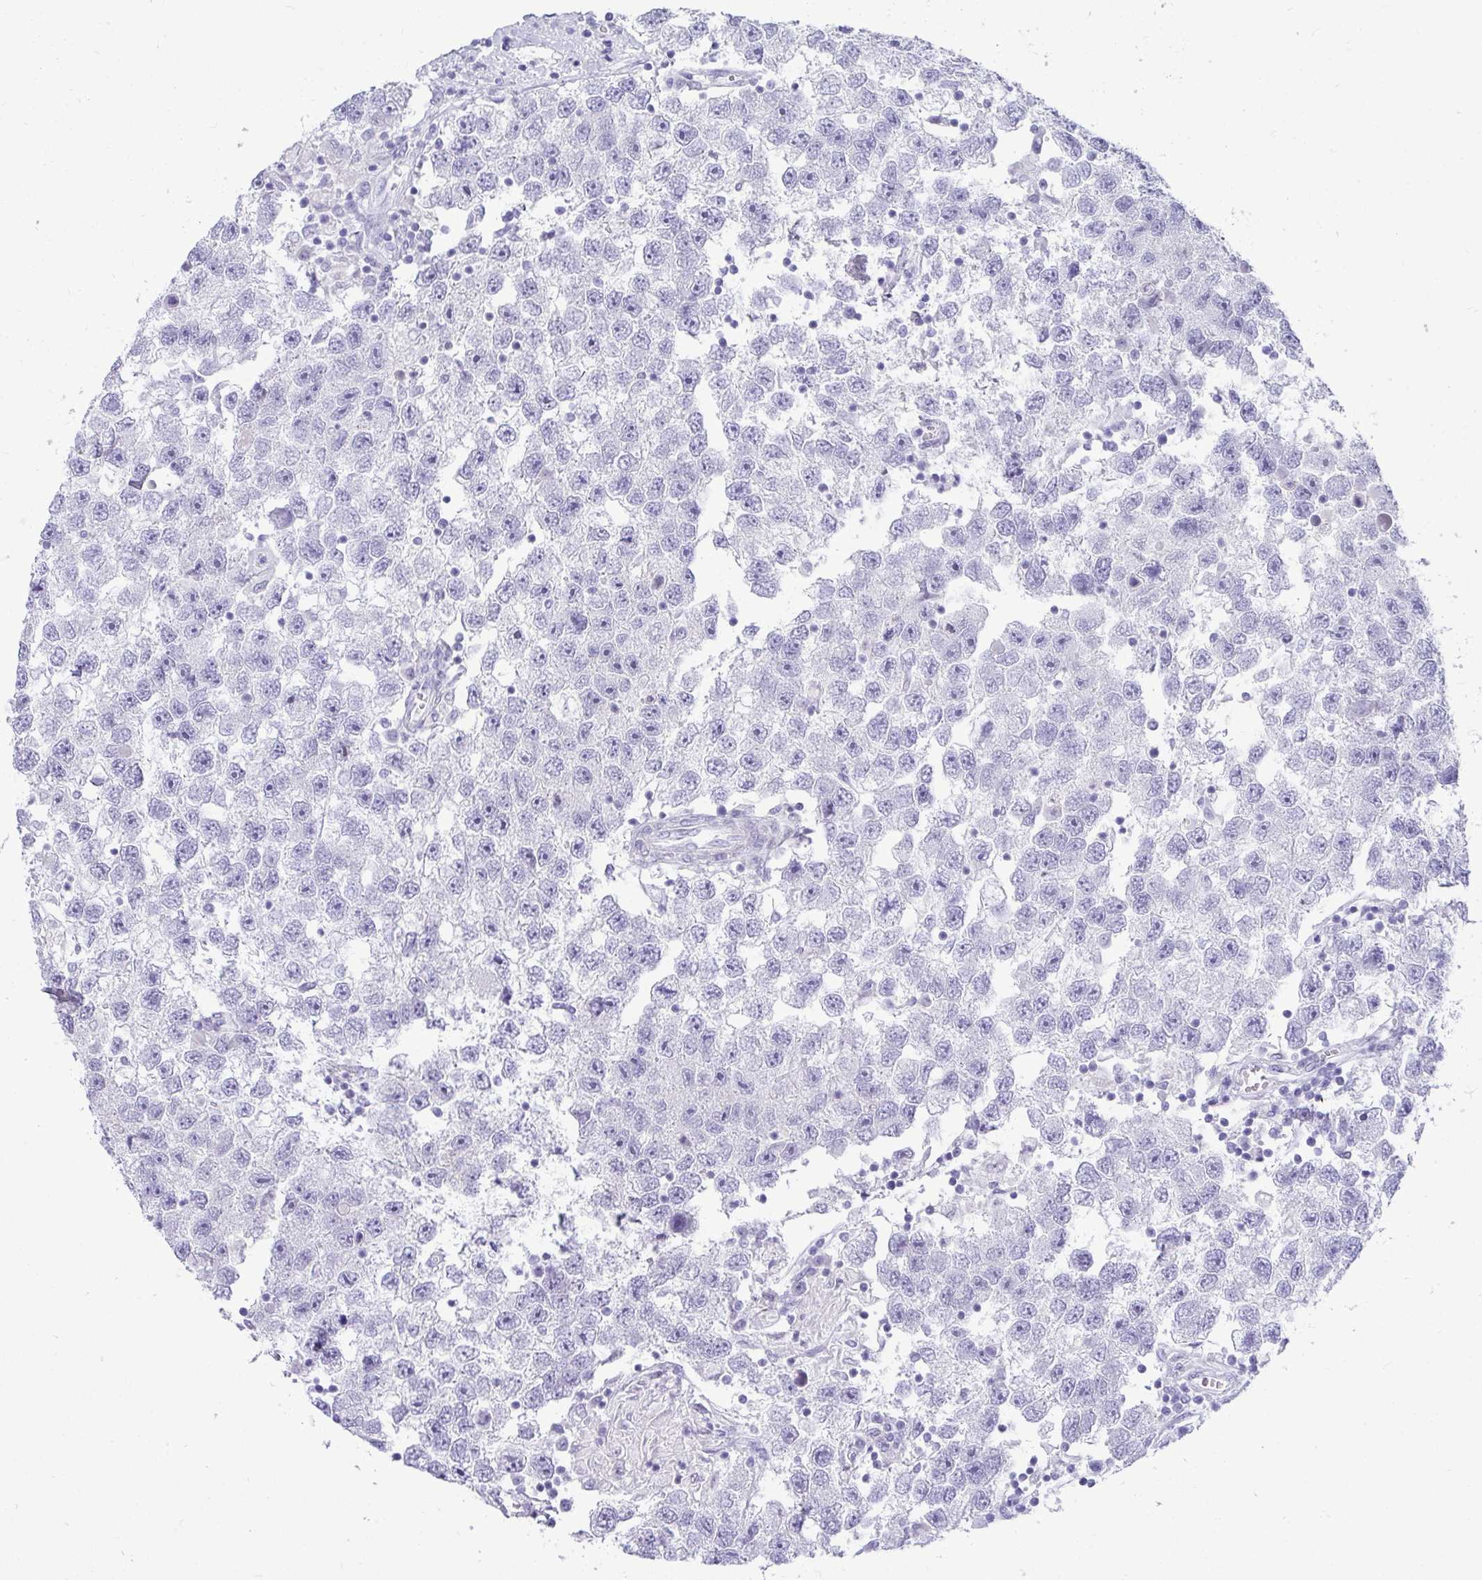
{"staining": {"intensity": "negative", "quantity": "none", "location": "none"}, "tissue": "testis cancer", "cell_type": "Tumor cells", "image_type": "cancer", "snomed": [{"axis": "morphology", "description": "Seminoma, NOS"}, {"axis": "topography", "description": "Testis"}], "caption": "A high-resolution image shows immunohistochemistry (IHC) staining of testis seminoma, which displays no significant staining in tumor cells. (Immunohistochemistry, brightfield microscopy, high magnification).", "gene": "HSPB6", "patient": {"sex": "male", "age": 26}}